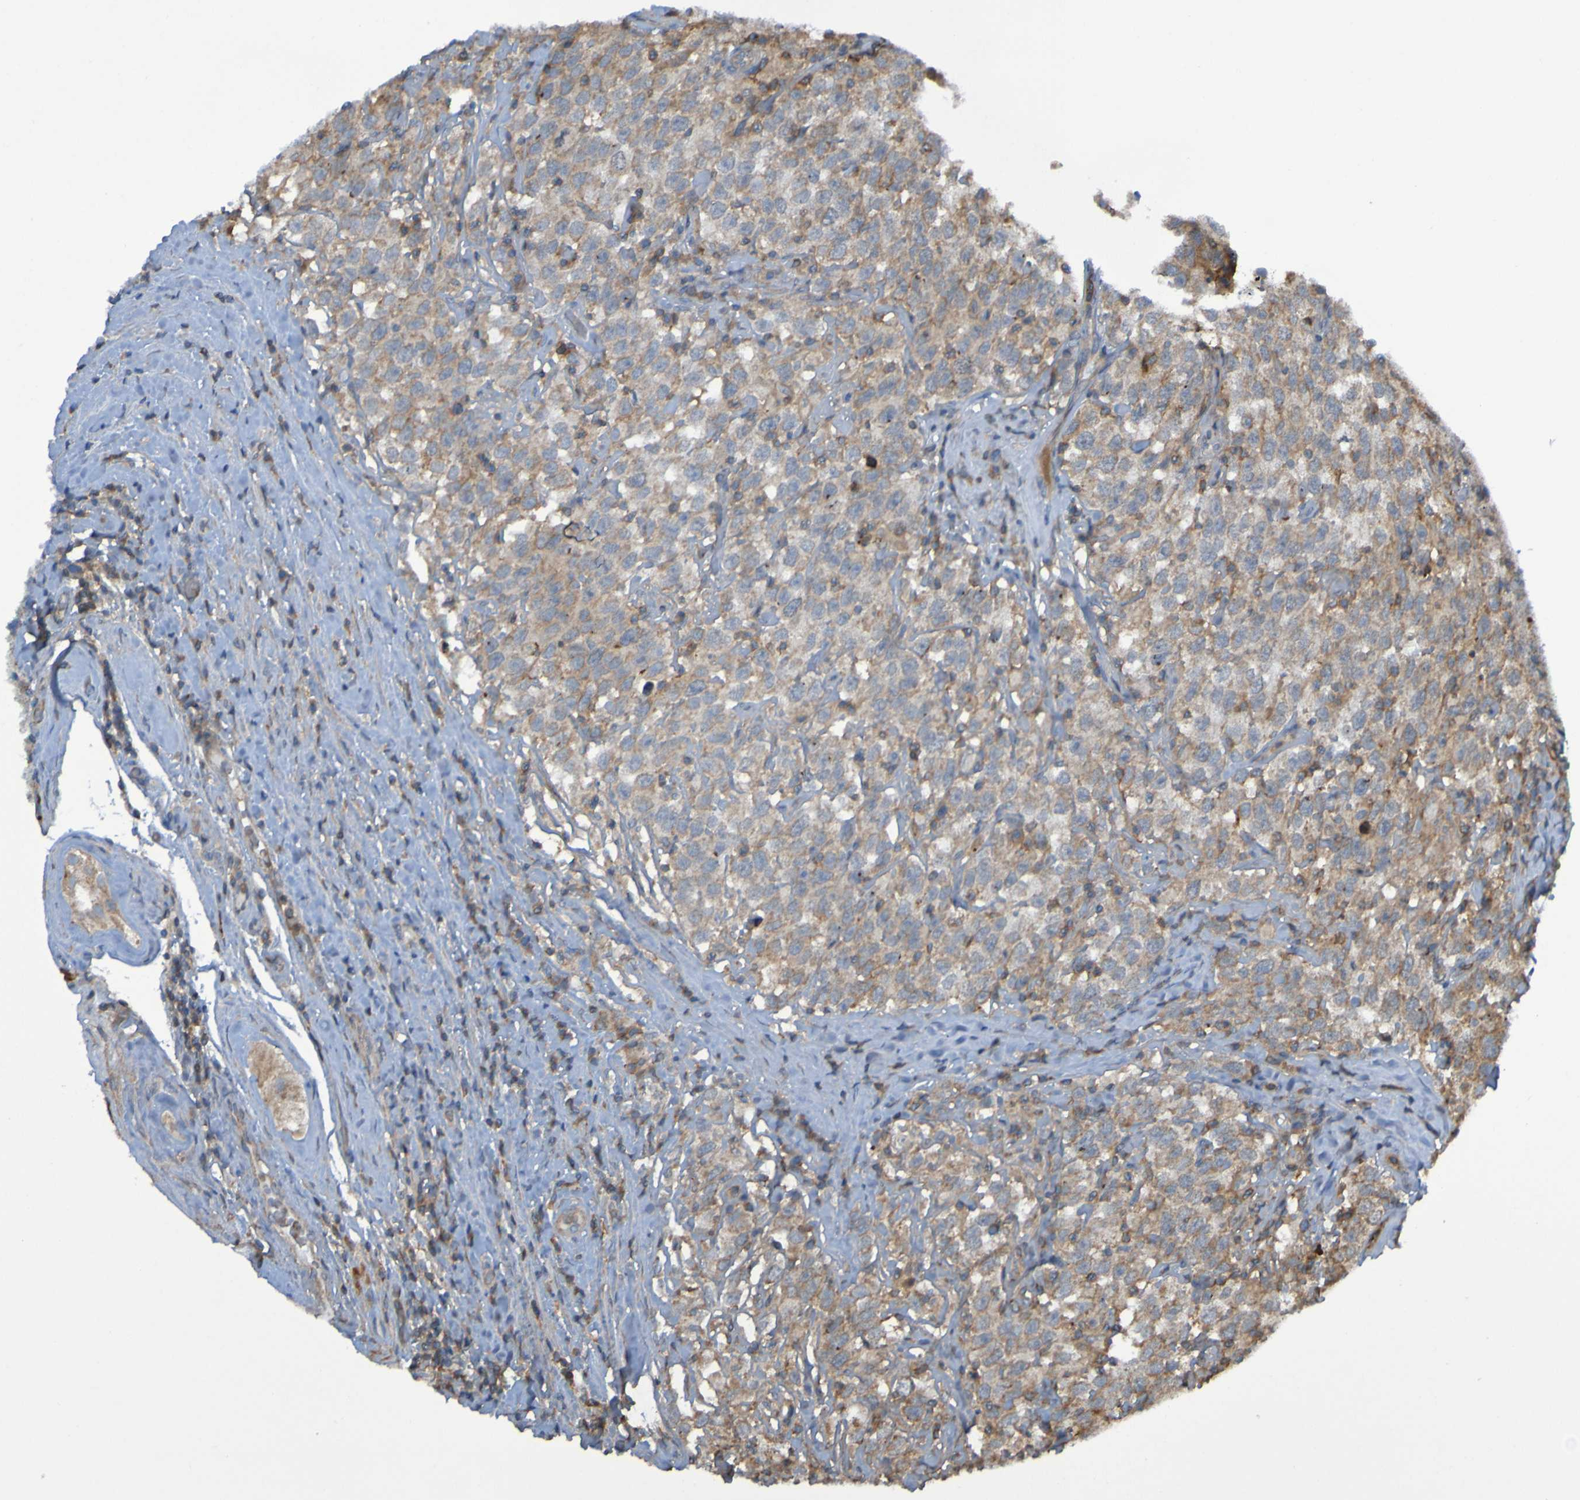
{"staining": {"intensity": "weak", "quantity": ">75%", "location": "cytoplasmic/membranous"}, "tissue": "testis cancer", "cell_type": "Tumor cells", "image_type": "cancer", "snomed": [{"axis": "morphology", "description": "Seminoma, NOS"}, {"axis": "topography", "description": "Testis"}], "caption": "A micrograph showing weak cytoplasmic/membranous staining in about >75% of tumor cells in seminoma (testis), as visualized by brown immunohistochemical staining.", "gene": "PDGFB", "patient": {"sex": "male", "age": 41}}